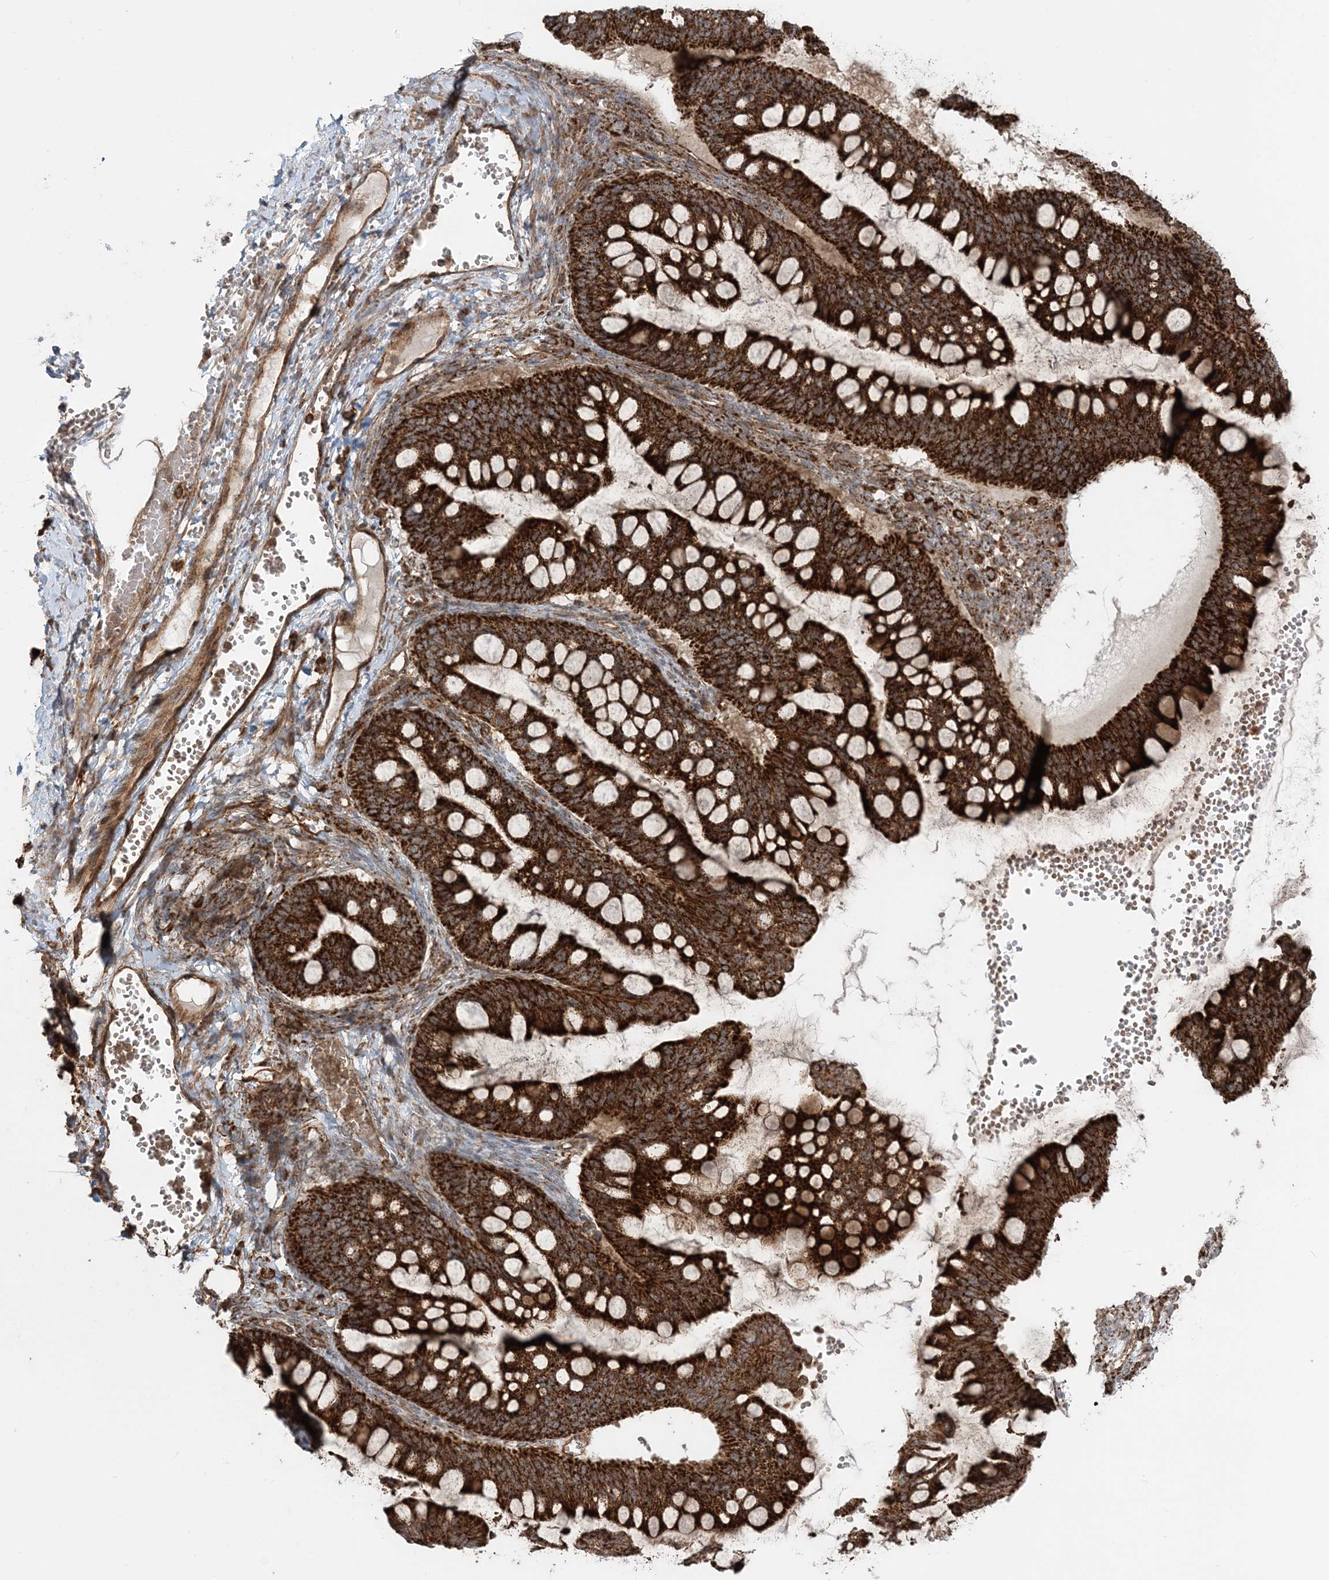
{"staining": {"intensity": "strong", "quantity": ">75%", "location": "cytoplasmic/membranous"}, "tissue": "ovarian cancer", "cell_type": "Tumor cells", "image_type": "cancer", "snomed": [{"axis": "morphology", "description": "Cystadenocarcinoma, mucinous, NOS"}, {"axis": "topography", "description": "Ovary"}], "caption": "This image displays immunohistochemistry (IHC) staining of ovarian mucinous cystadenocarcinoma, with high strong cytoplasmic/membranous positivity in approximately >75% of tumor cells.", "gene": "LRPPRC", "patient": {"sex": "female", "age": 73}}